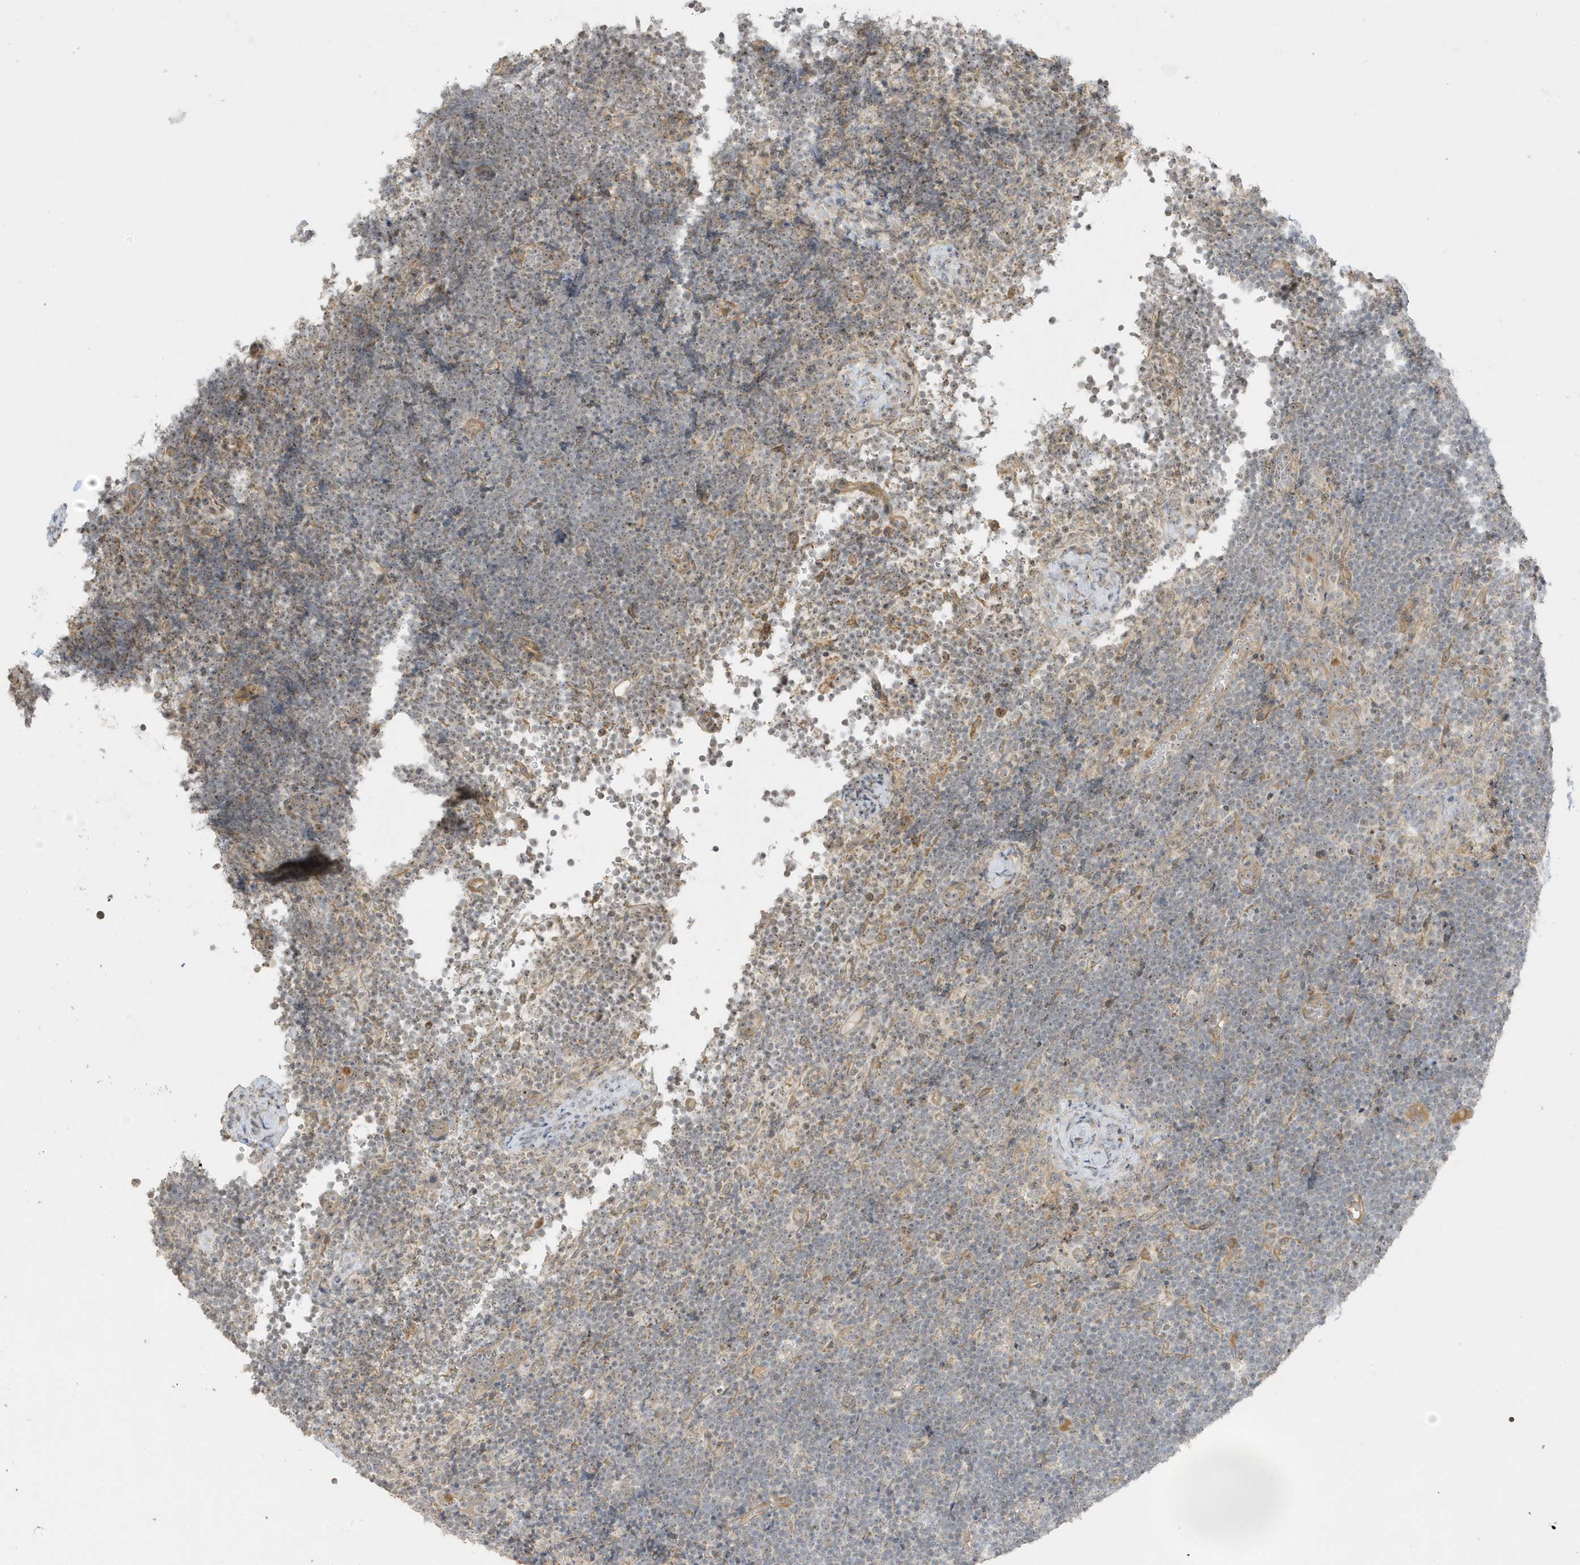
{"staining": {"intensity": "weak", "quantity": "<25%", "location": "nuclear"}, "tissue": "lymphoma", "cell_type": "Tumor cells", "image_type": "cancer", "snomed": [{"axis": "morphology", "description": "Malignant lymphoma, non-Hodgkin's type, High grade"}, {"axis": "topography", "description": "Lymph node"}], "caption": "High power microscopy image of an IHC photomicrograph of lymphoma, revealing no significant staining in tumor cells.", "gene": "DDX18", "patient": {"sex": "male", "age": 13}}